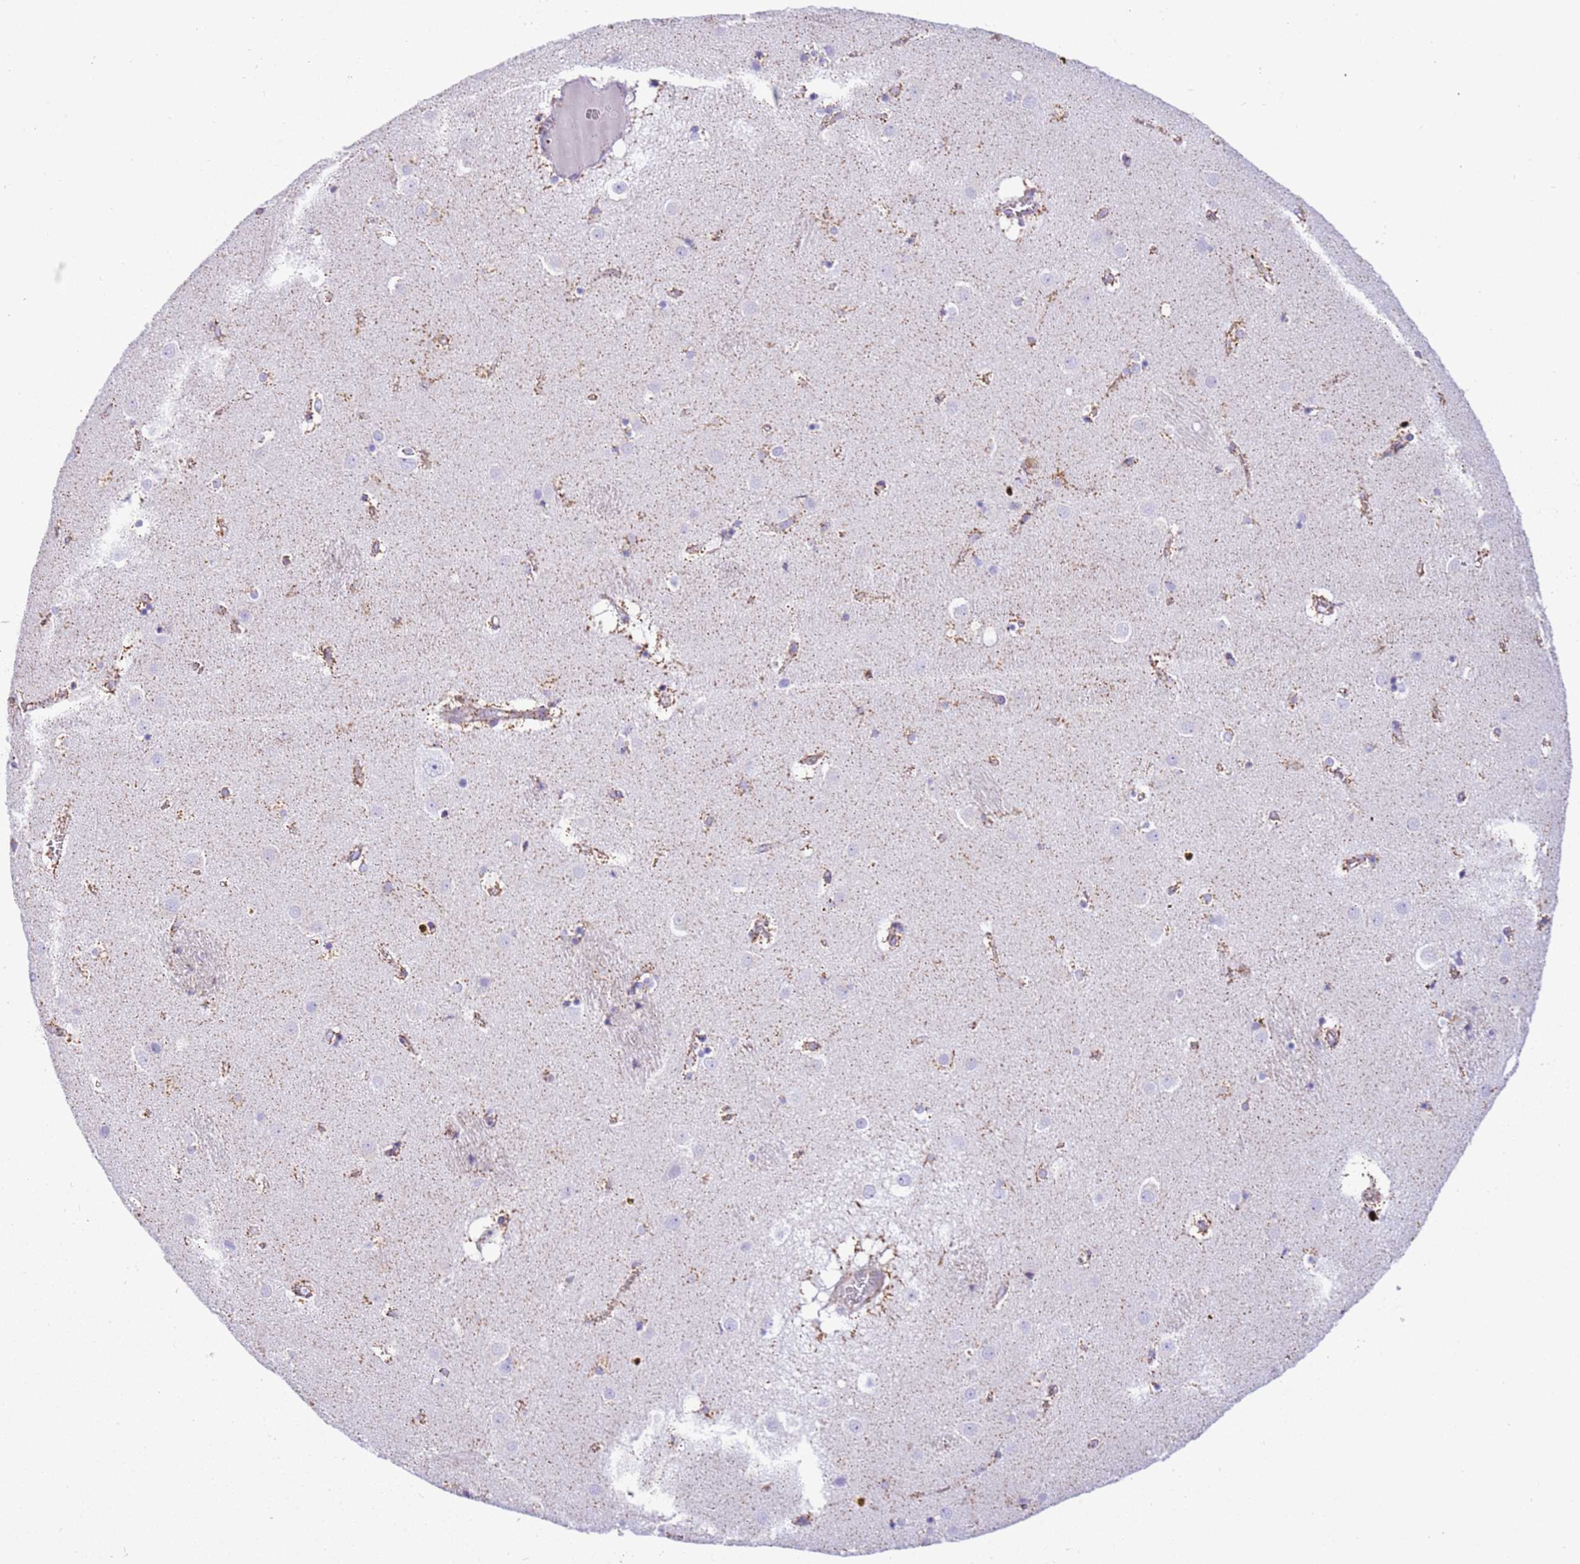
{"staining": {"intensity": "negative", "quantity": "none", "location": "none"}, "tissue": "caudate", "cell_type": "Glial cells", "image_type": "normal", "snomed": [{"axis": "morphology", "description": "Normal tissue, NOS"}, {"axis": "topography", "description": "Lateral ventricle wall"}], "caption": "This is a photomicrograph of immunohistochemistry (IHC) staining of normal caudate, which shows no staining in glial cells.", "gene": "SUCLG2", "patient": {"sex": "male", "age": 70}}